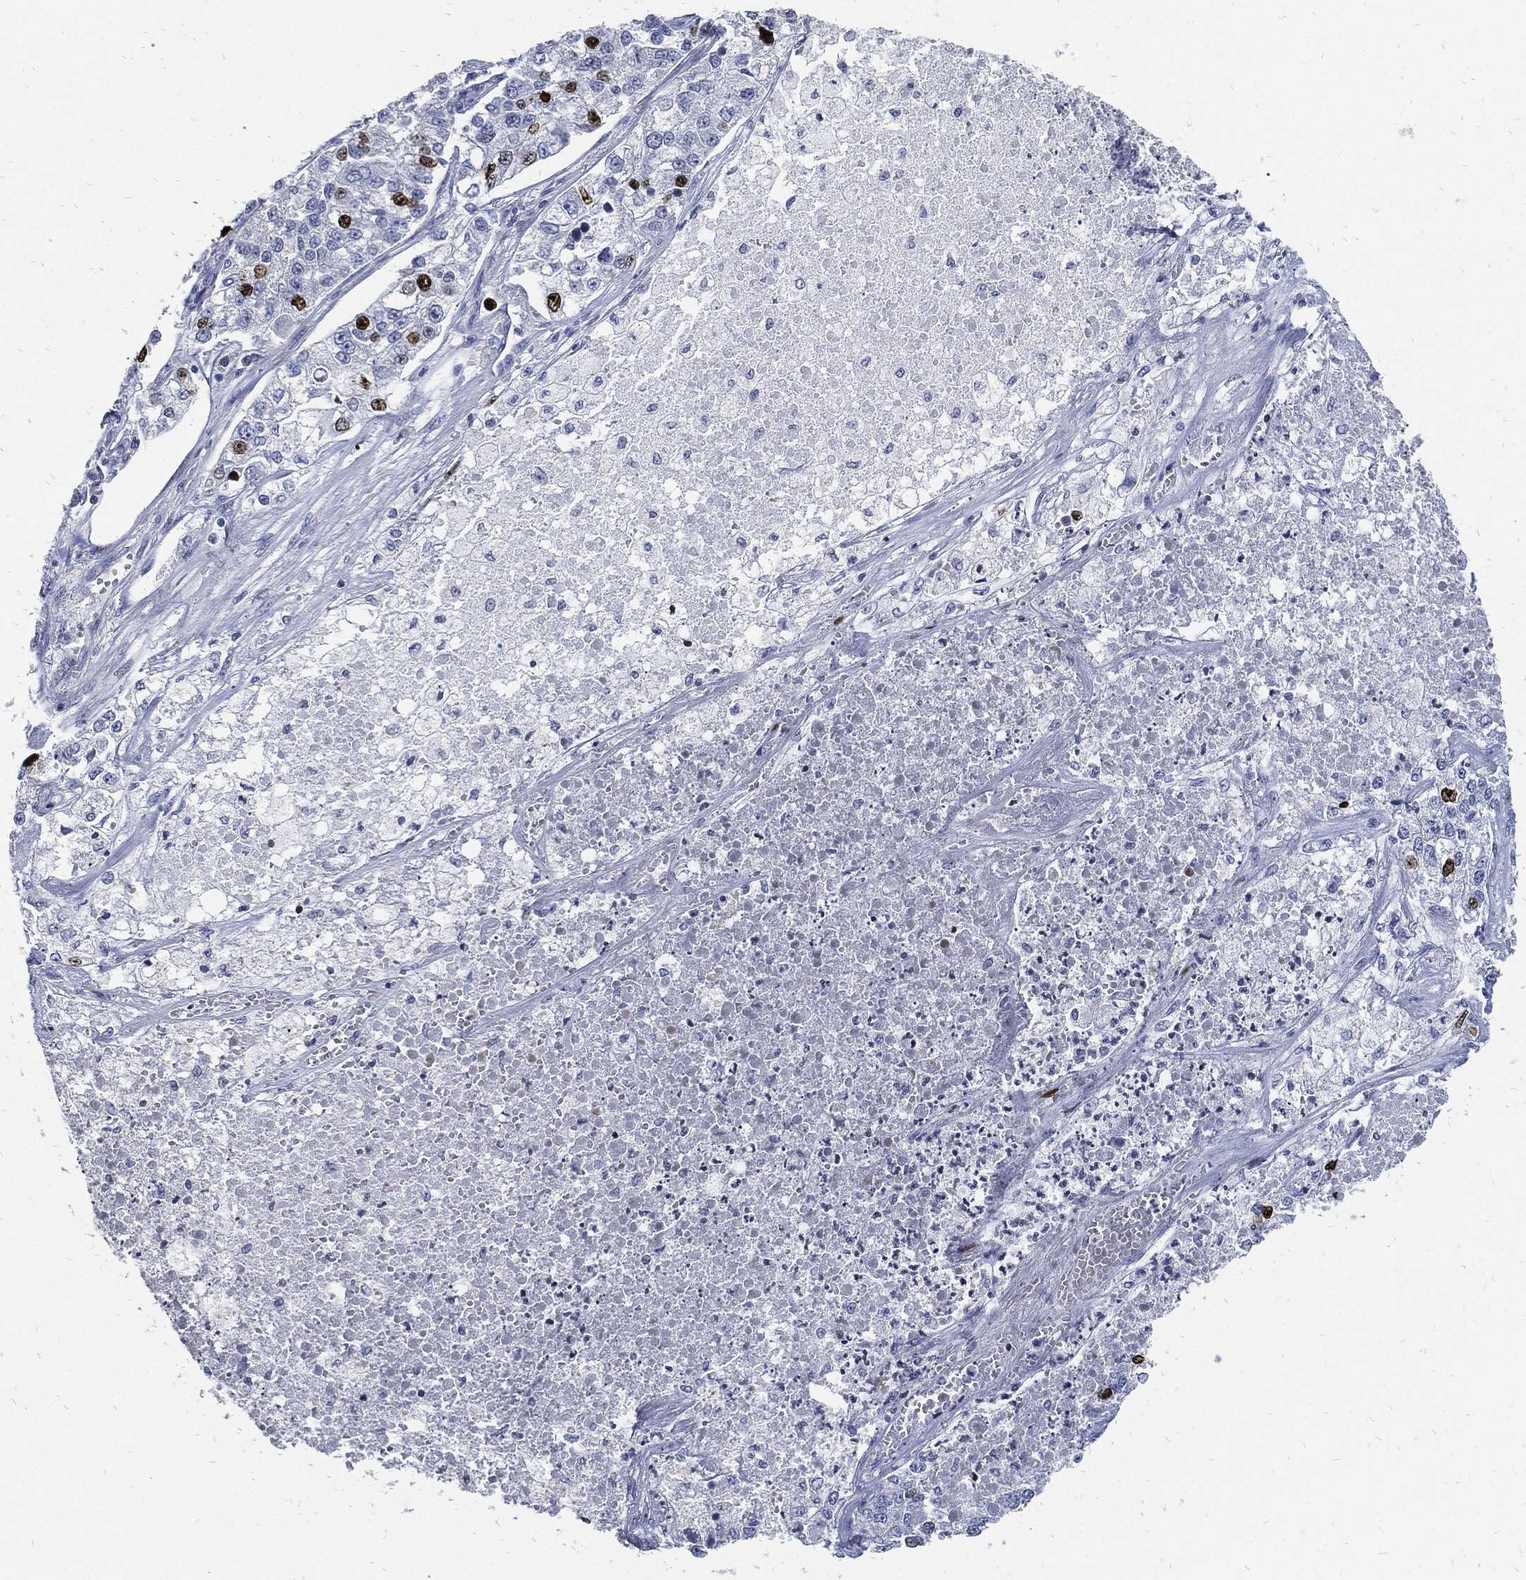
{"staining": {"intensity": "strong", "quantity": "<25%", "location": "nuclear"}, "tissue": "lung cancer", "cell_type": "Tumor cells", "image_type": "cancer", "snomed": [{"axis": "morphology", "description": "Adenocarcinoma, NOS"}, {"axis": "topography", "description": "Lung"}], "caption": "Protein analysis of lung cancer tissue exhibits strong nuclear positivity in about <25% of tumor cells.", "gene": "MKI67", "patient": {"sex": "male", "age": 49}}